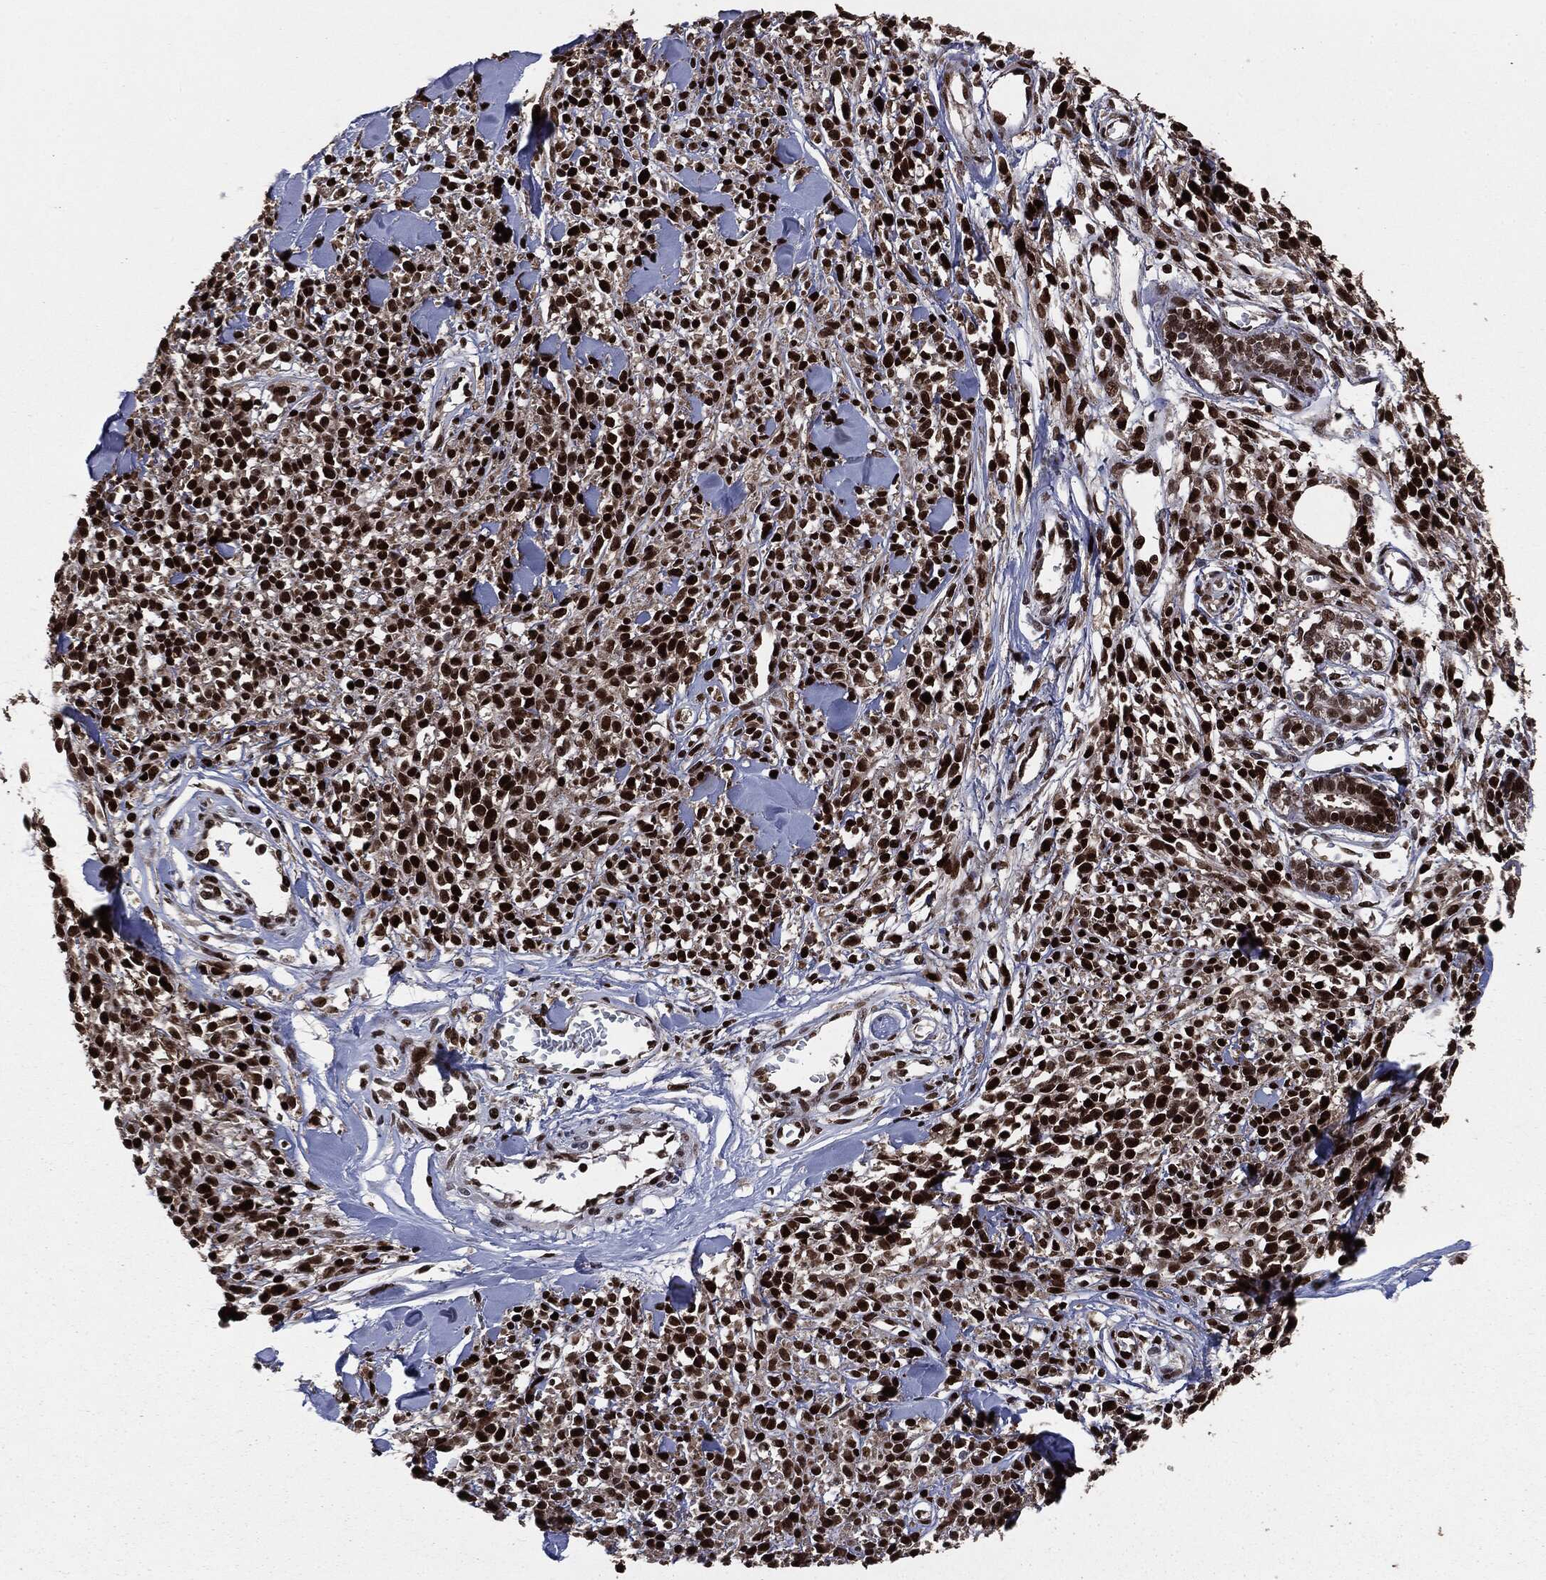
{"staining": {"intensity": "strong", "quantity": ">75%", "location": "nuclear"}, "tissue": "melanoma", "cell_type": "Tumor cells", "image_type": "cancer", "snomed": [{"axis": "morphology", "description": "Malignant melanoma, NOS"}, {"axis": "topography", "description": "Skin"}, {"axis": "topography", "description": "Skin of trunk"}], "caption": "A brown stain shows strong nuclear positivity of a protein in melanoma tumor cells.", "gene": "DVL2", "patient": {"sex": "male", "age": 74}}